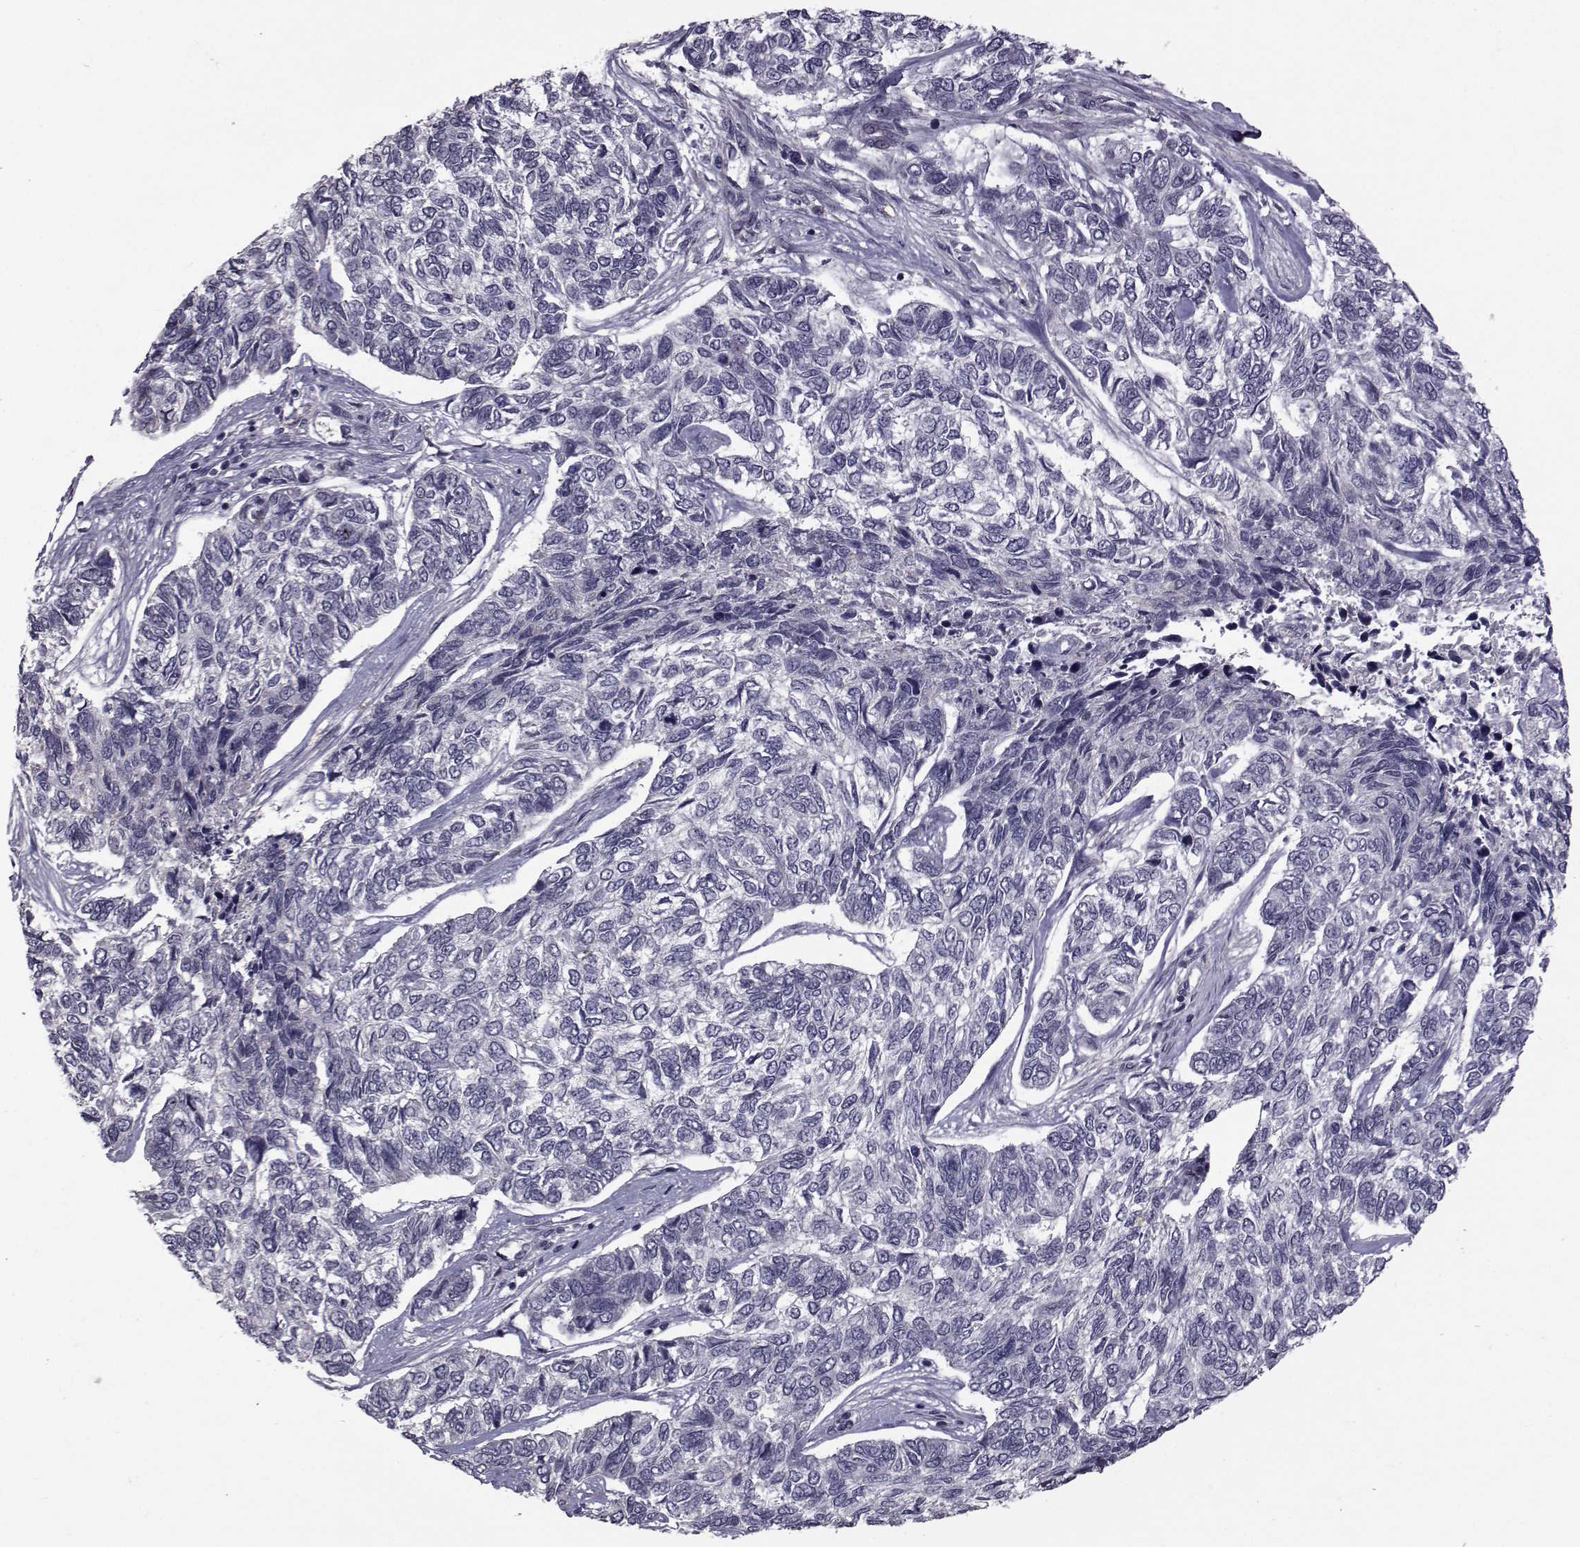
{"staining": {"intensity": "negative", "quantity": "none", "location": "none"}, "tissue": "skin cancer", "cell_type": "Tumor cells", "image_type": "cancer", "snomed": [{"axis": "morphology", "description": "Basal cell carcinoma"}, {"axis": "topography", "description": "Skin"}], "caption": "This histopathology image is of basal cell carcinoma (skin) stained with IHC to label a protein in brown with the nuclei are counter-stained blue. There is no staining in tumor cells.", "gene": "FDXR", "patient": {"sex": "female", "age": 65}}